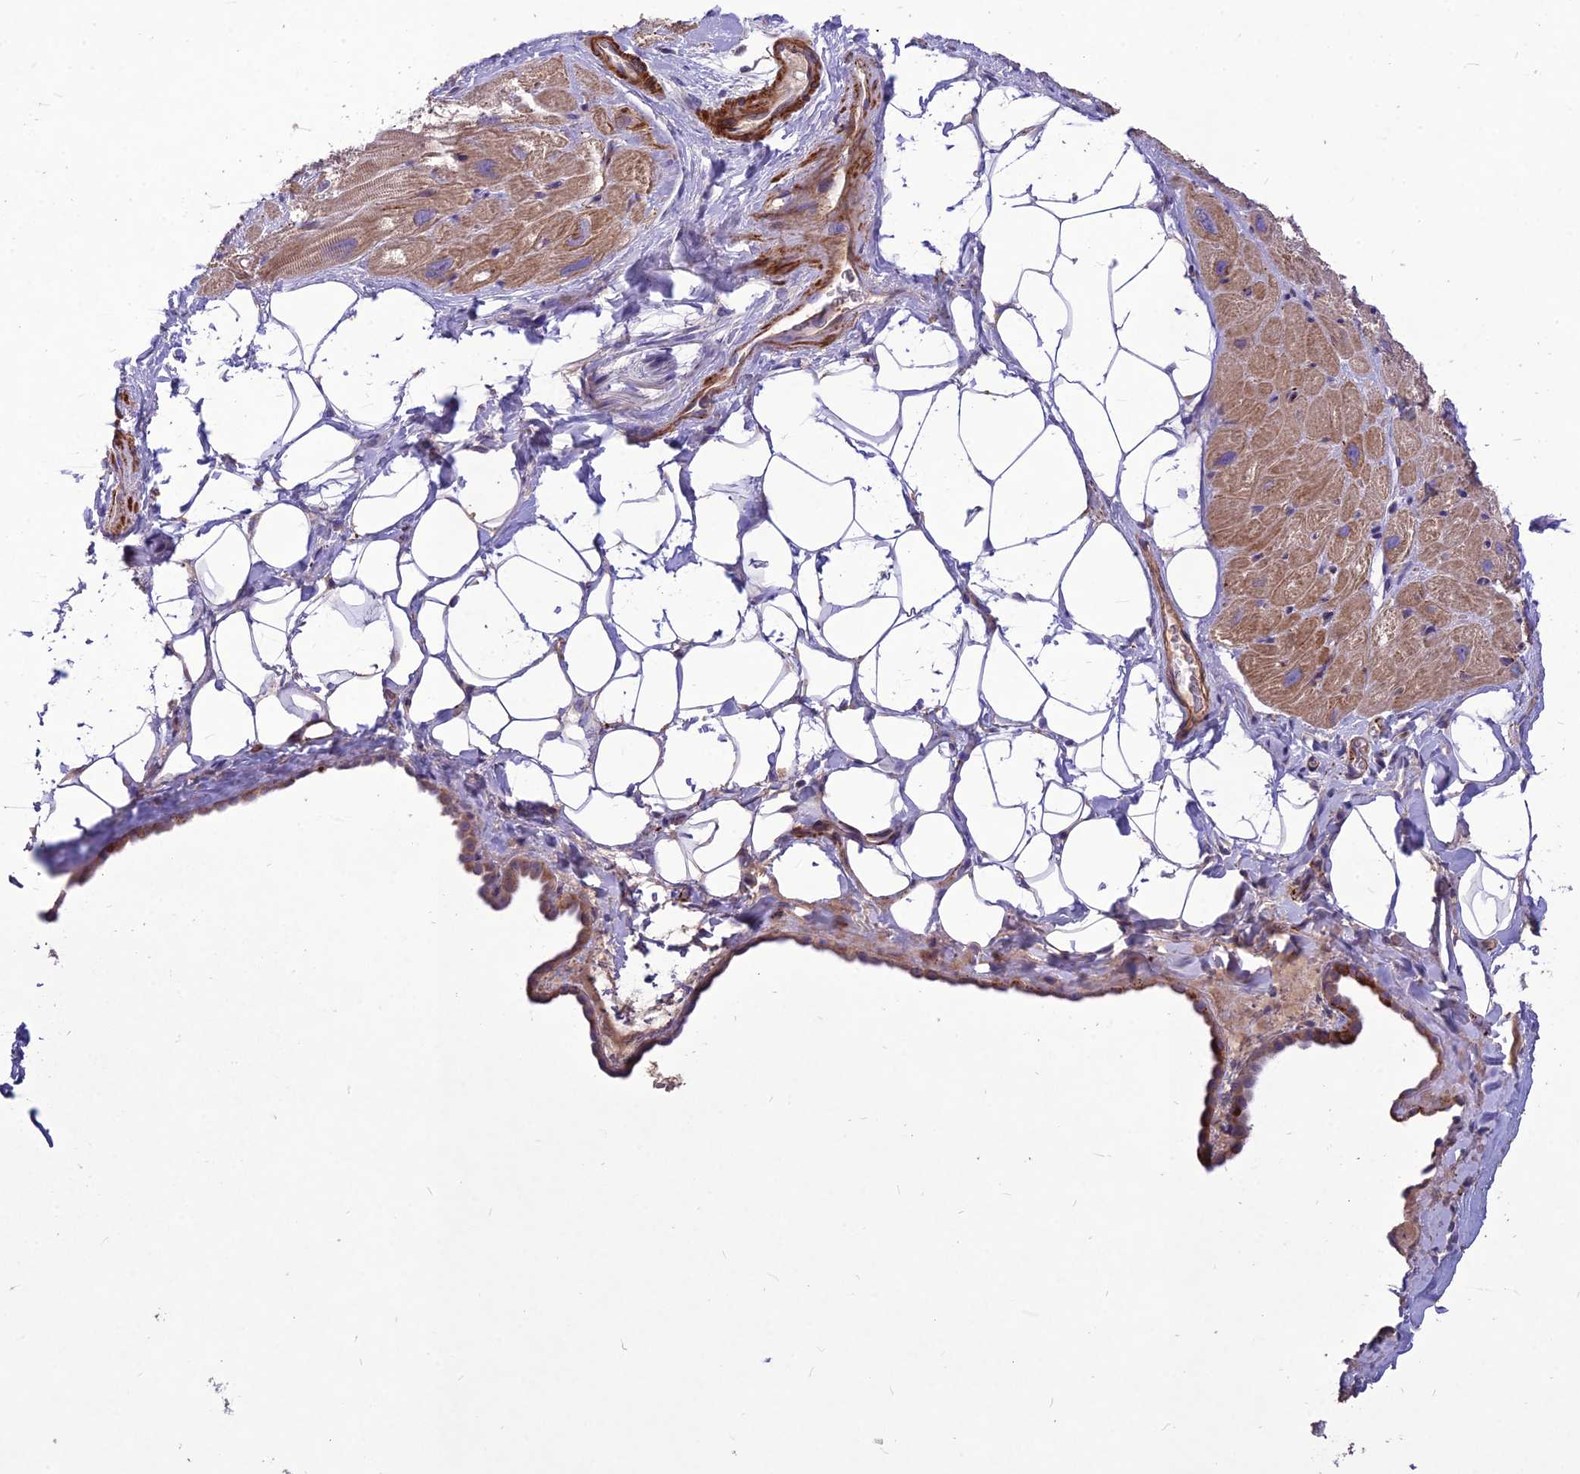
{"staining": {"intensity": "moderate", "quantity": "25%-75%", "location": "cytoplasmic/membranous"}, "tissue": "heart muscle", "cell_type": "Cardiomyocytes", "image_type": "normal", "snomed": [{"axis": "morphology", "description": "Normal tissue, NOS"}, {"axis": "topography", "description": "Heart"}], "caption": "Benign heart muscle shows moderate cytoplasmic/membranous staining in approximately 25%-75% of cardiomyocytes.", "gene": "CLUH", "patient": {"sex": "male", "age": 50}}